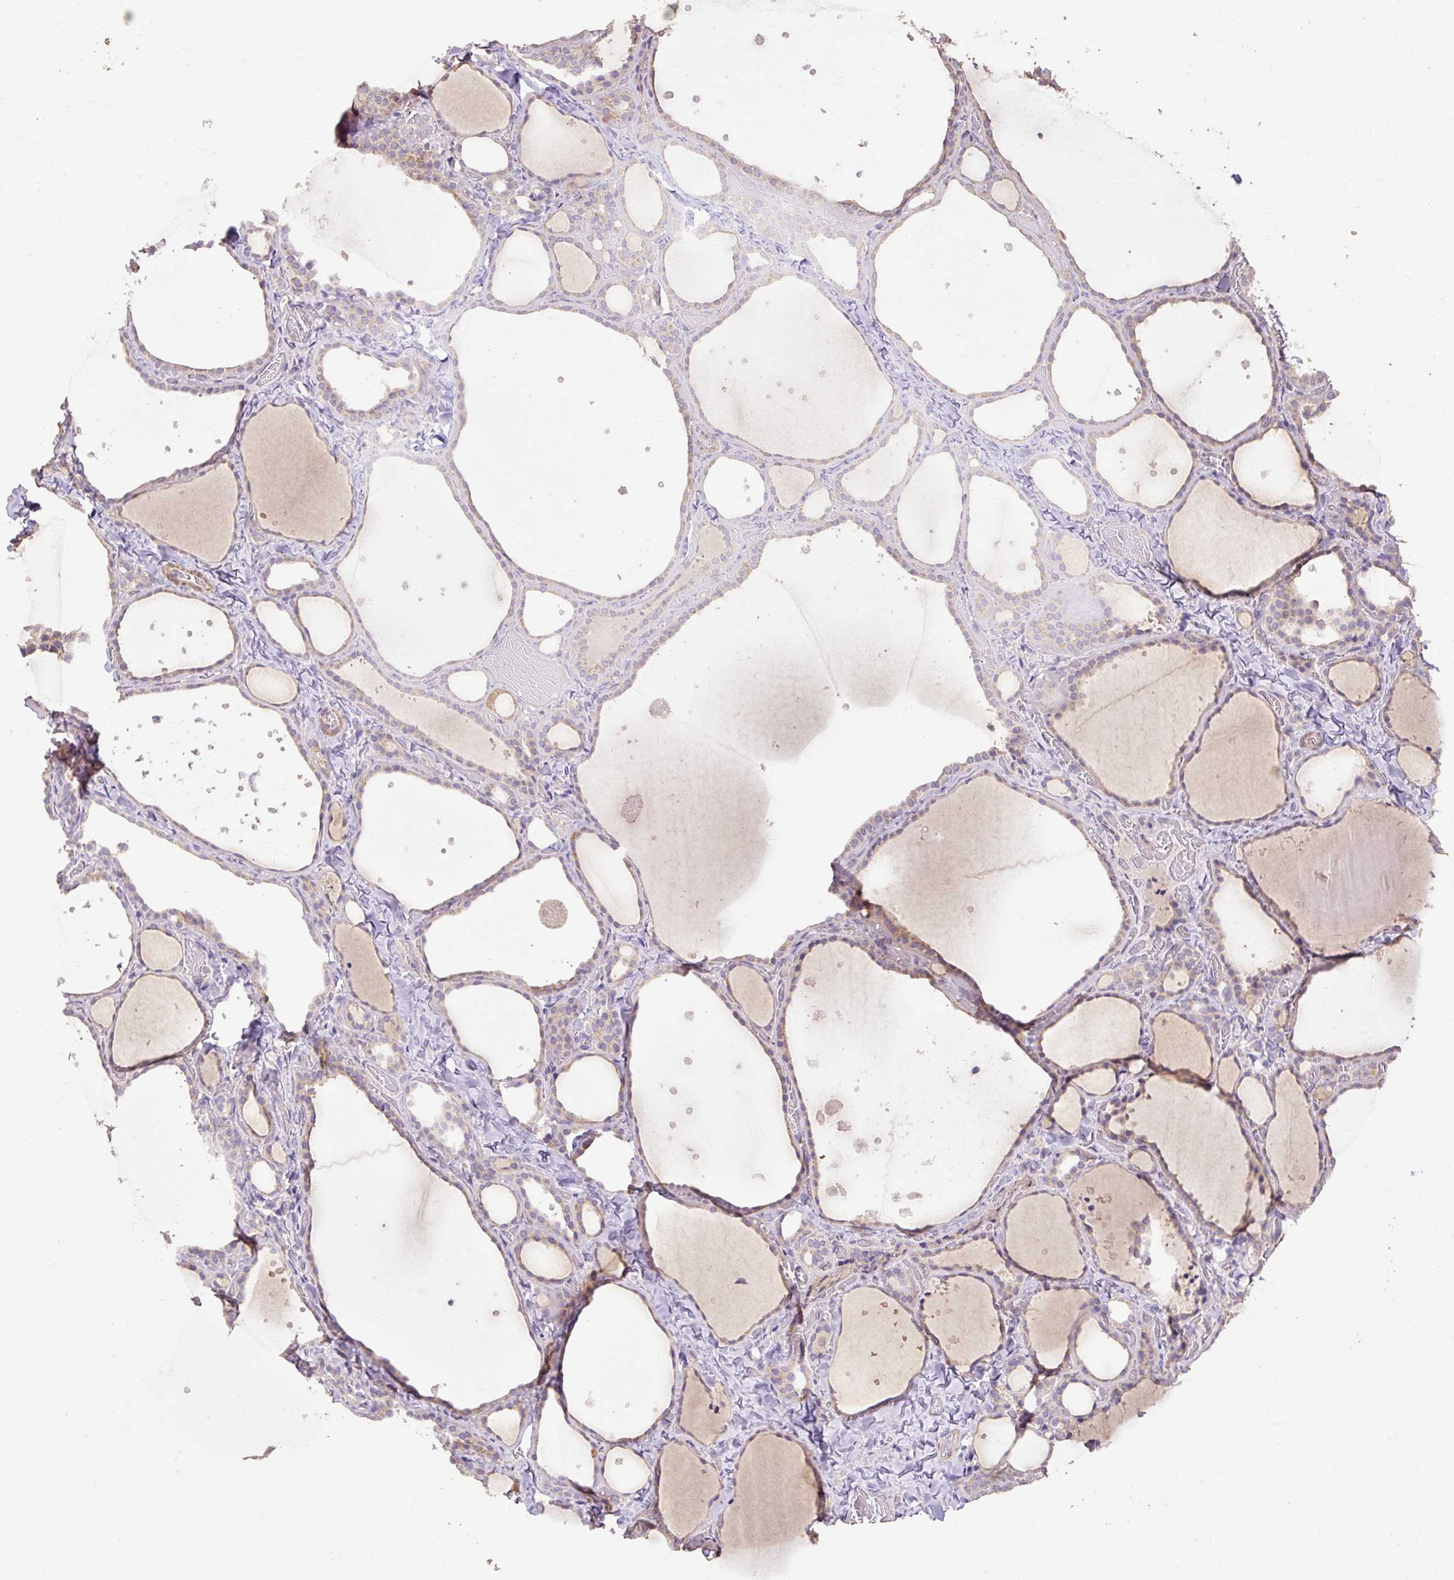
{"staining": {"intensity": "weak", "quantity": "25%-75%", "location": "cytoplasmic/membranous"}, "tissue": "thyroid gland", "cell_type": "Glandular cells", "image_type": "normal", "snomed": [{"axis": "morphology", "description": "Normal tissue, NOS"}, {"axis": "topography", "description": "Thyroid gland"}], "caption": "Immunohistochemical staining of normal thyroid gland exhibits weak cytoplasmic/membranous protein expression in approximately 25%-75% of glandular cells. The staining was performed using DAB (3,3'-diaminobenzidine), with brown indicating positive protein expression. Nuclei are stained blue with hematoxylin.", "gene": "ABR", "patient": {"sex": "female", "age": 36}}